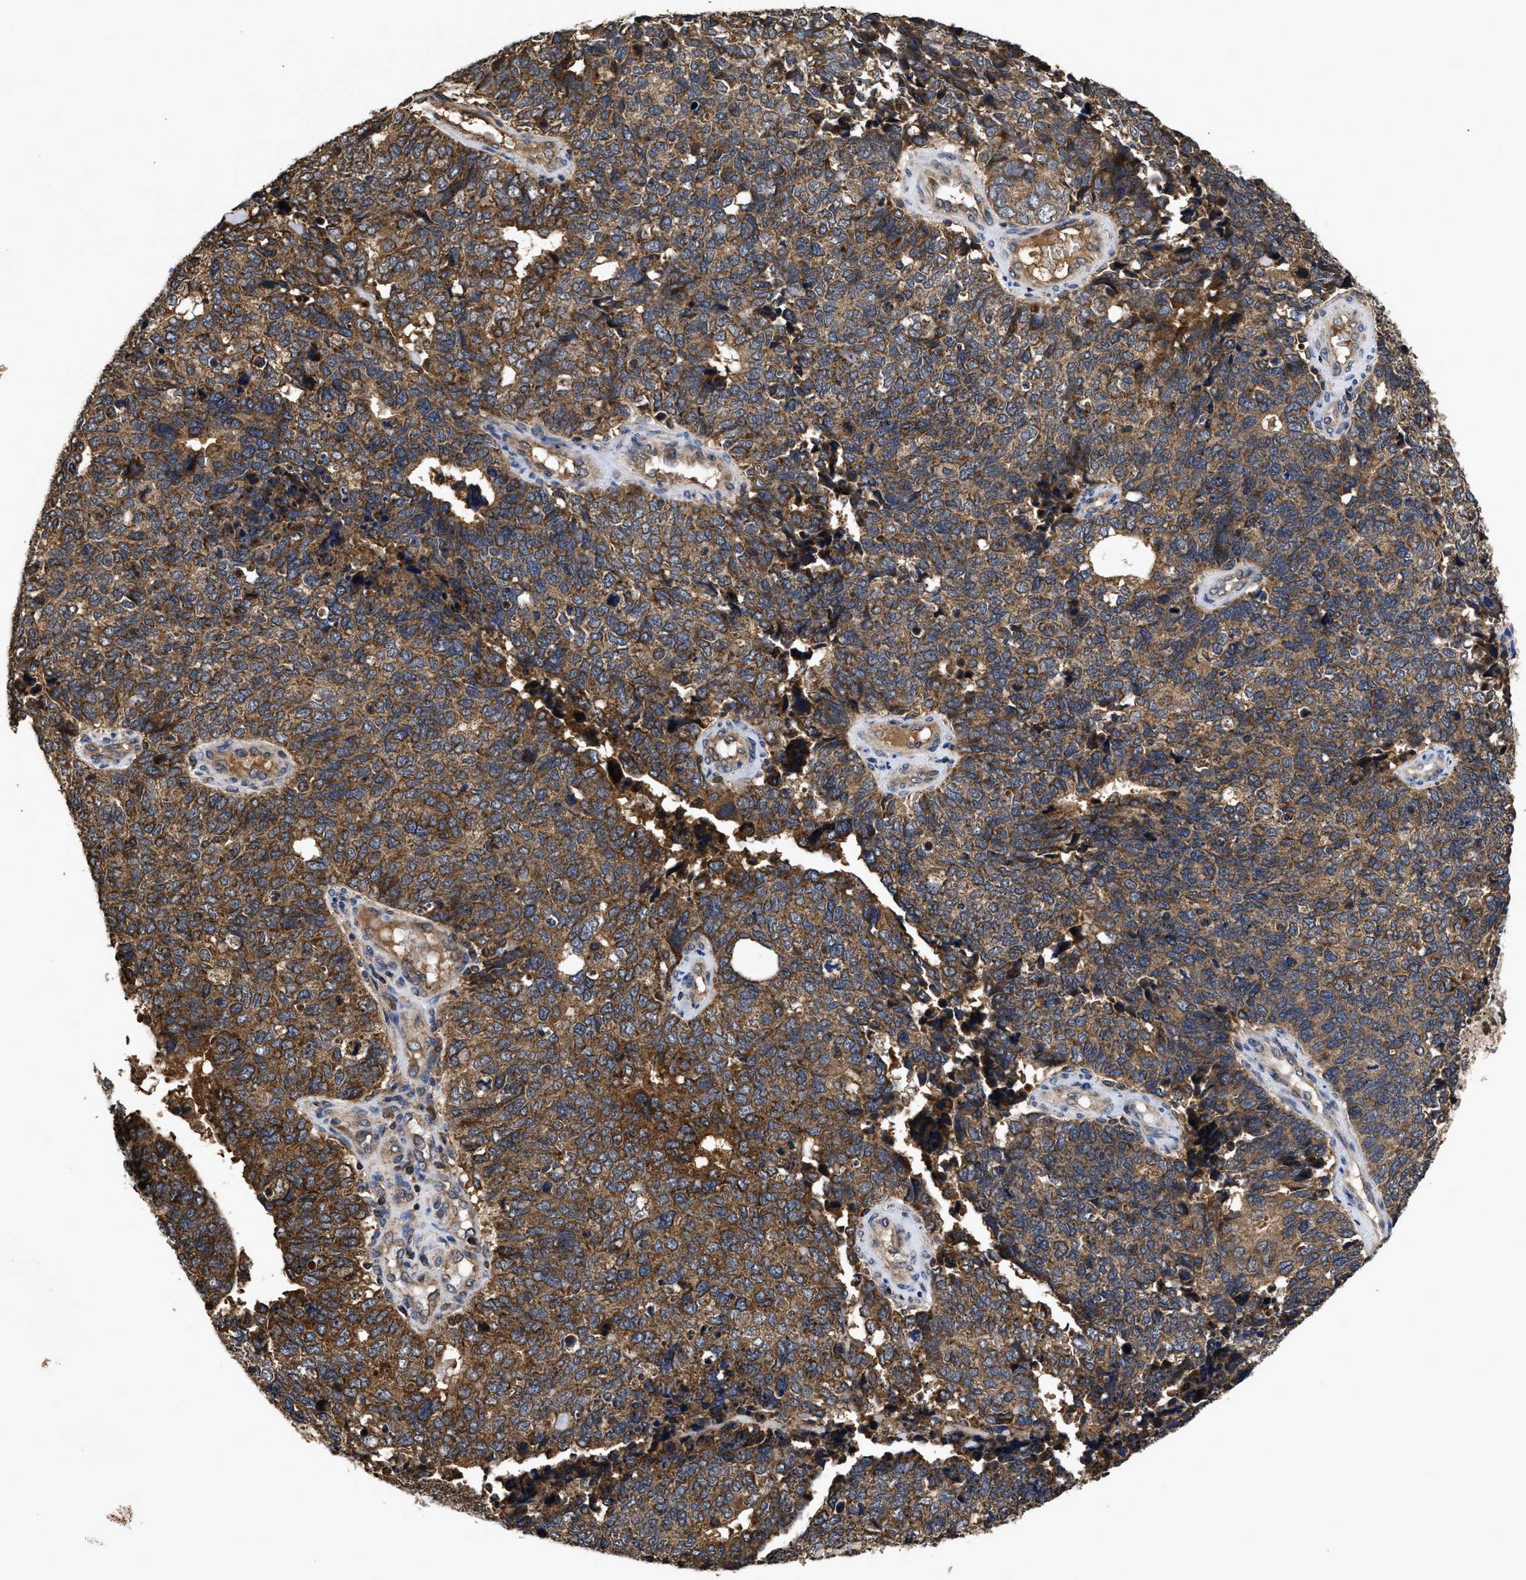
{"staining": {"intensity": "moderate", "quantity": ">75%", "location": "cytoplasmic/membranous"}, "tissue": "cervical cancer", "cell_type": "Tumor cells", "image_type": "cancer", "snomed": [{"axis": "morphology", "description": "Squamous cell carcinoma, NOS"}, {"axis": "topography", "description": "Cervix"}], "caption": "IHC (DAB) staining of human cervical cancer shows moderate cytoplasmic/membranous protein staining in approximately >75% of tumor cells. (IHC, brightfield microscopy, high magnification).", "gene": "LRRC3", "patient": {"sex": "female", "age": 63}}